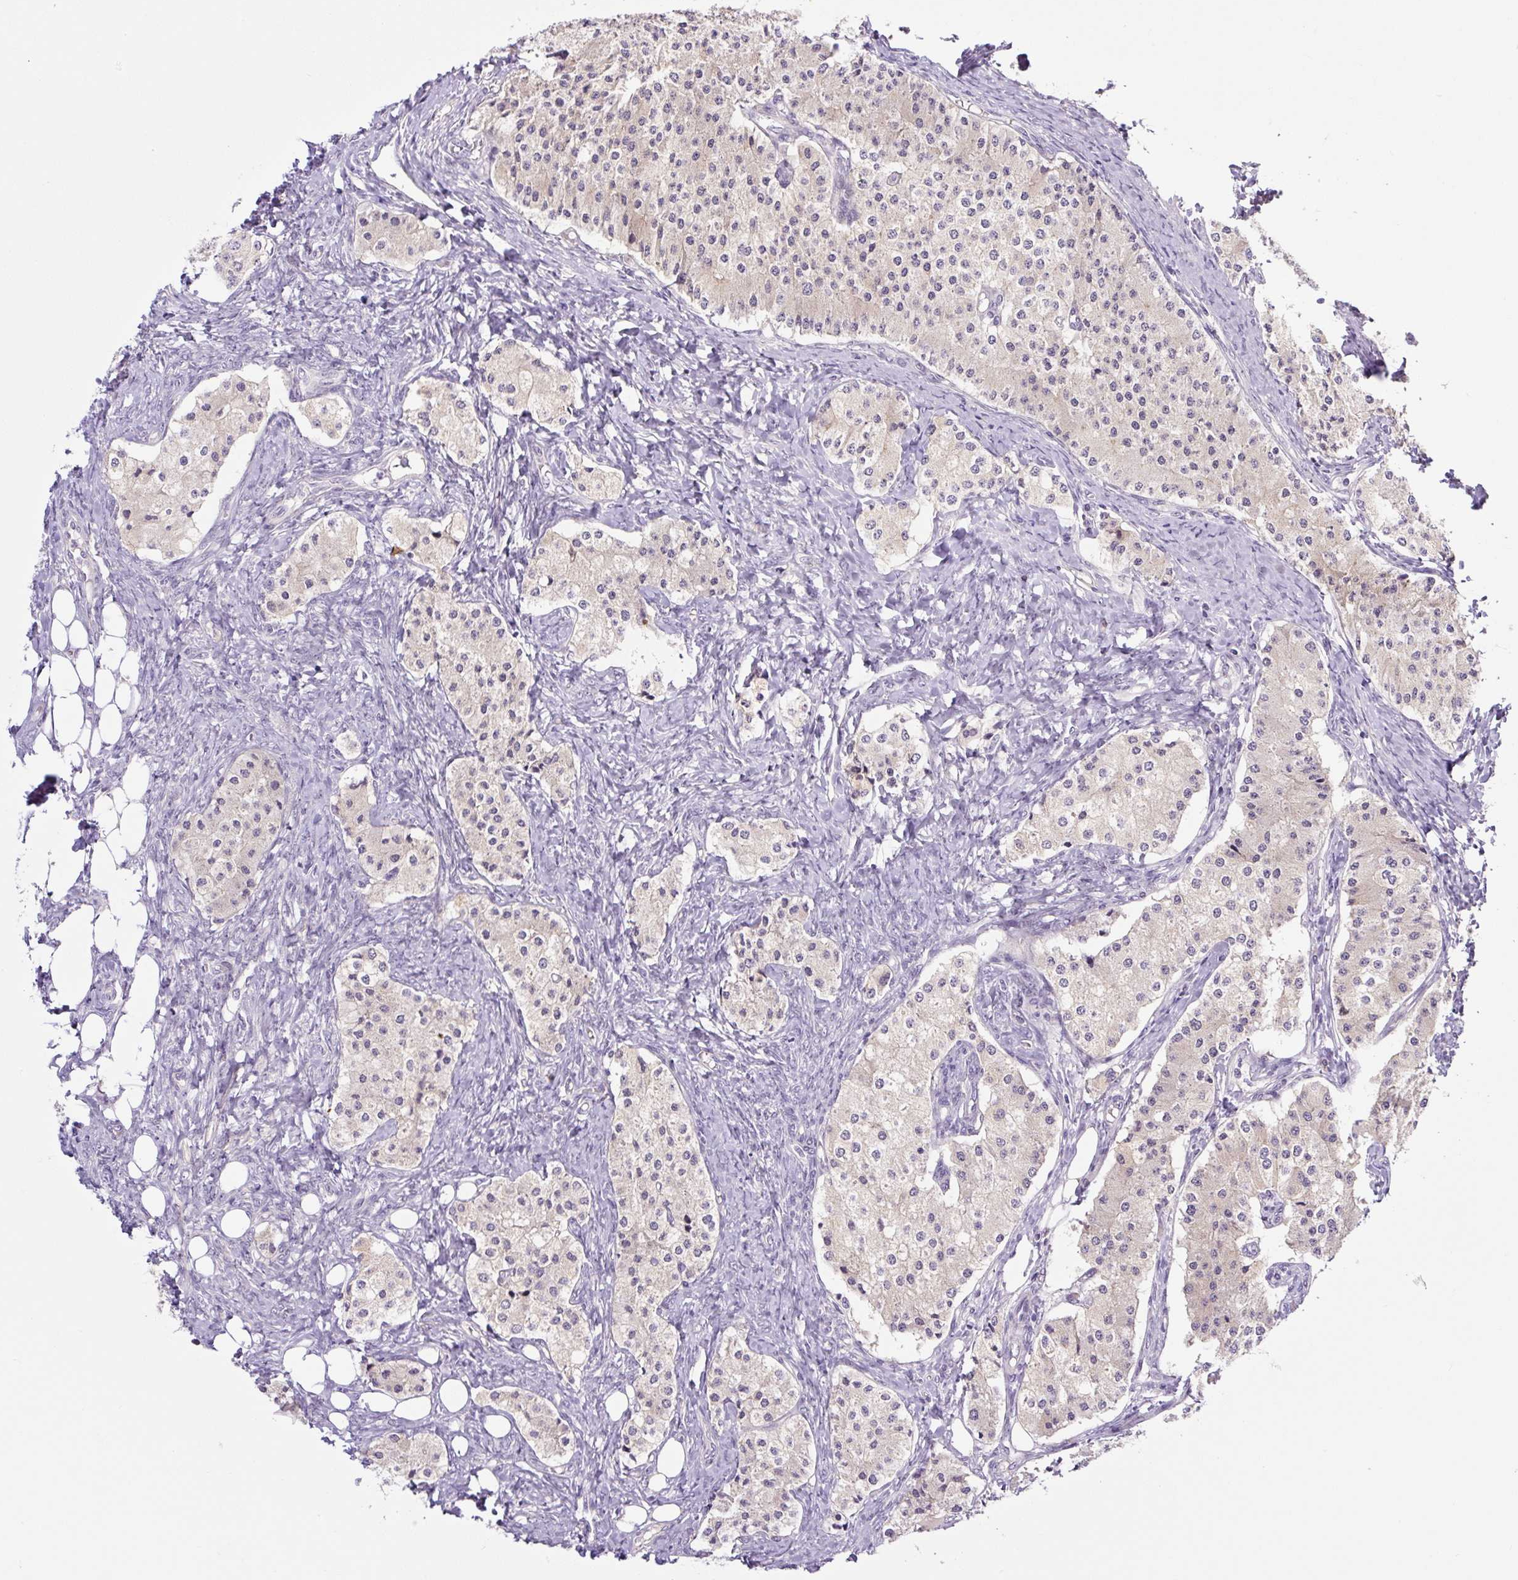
{"staining": {"intensity": "negative", "quantity": "none", "location": "none"}, "tissue": "carcinoid", "cell_type": "Tumor cells", "image_type": "cancer", "snomed": [{"axis": "morphology", "description": "Carcinoid, malignant, NOS"}, {"axis": "topography", "description": "Colon"}], "caption": "Micrograph shows no significant protein expression in tumor cells of carcinoid. (Immunohistochemistry (ihc), brightfield microscopy, high magnification).", "gene": "PRKAA2", "patient": {"sex": "female", "age": 52}}